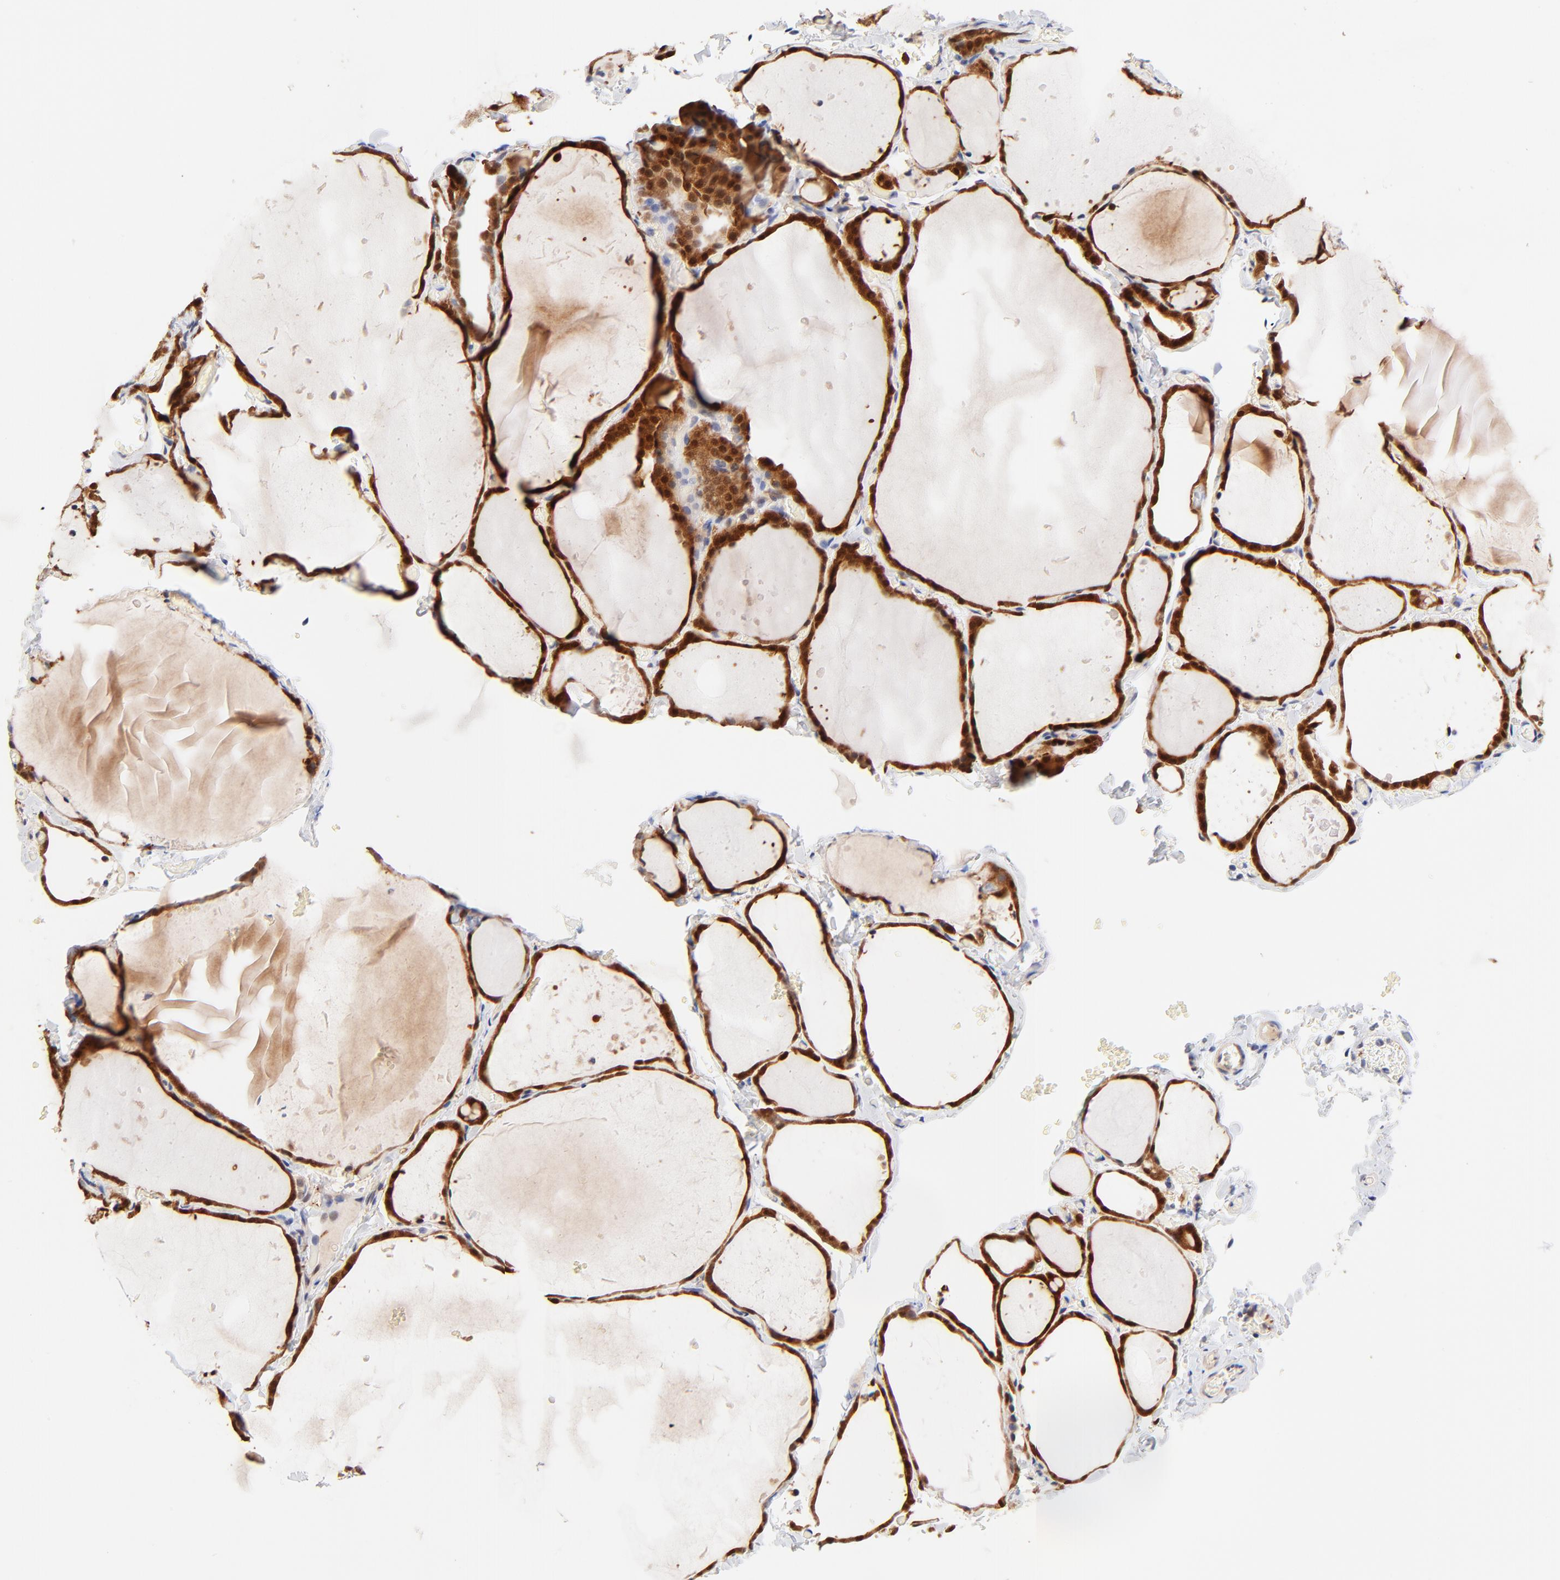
{"staining": {"intensity": "strong", "quantity": ">75%", "location": "cytoplasmic/membranous,nuclear"}, "tissue": "thyroid gland", "cell_type": "Glandular cells", "image_type": "normal", "snomed": [{"axis": "morphology", "description": "Normal tissue, NOS"}, {"axis": "topography", "description": "Thyroid gland"}], "caption": "Brown immunohistochemical staining in unremarkable human thyroid gland shows strong cytoplasmic/membranous,nuclear staining in about >75% of glandular cells. The protein of interest is shown in brown color, while the nuclei are stained blue.", "gene": "TXNL1", "patient": {"sex": "female", "age": 22}}